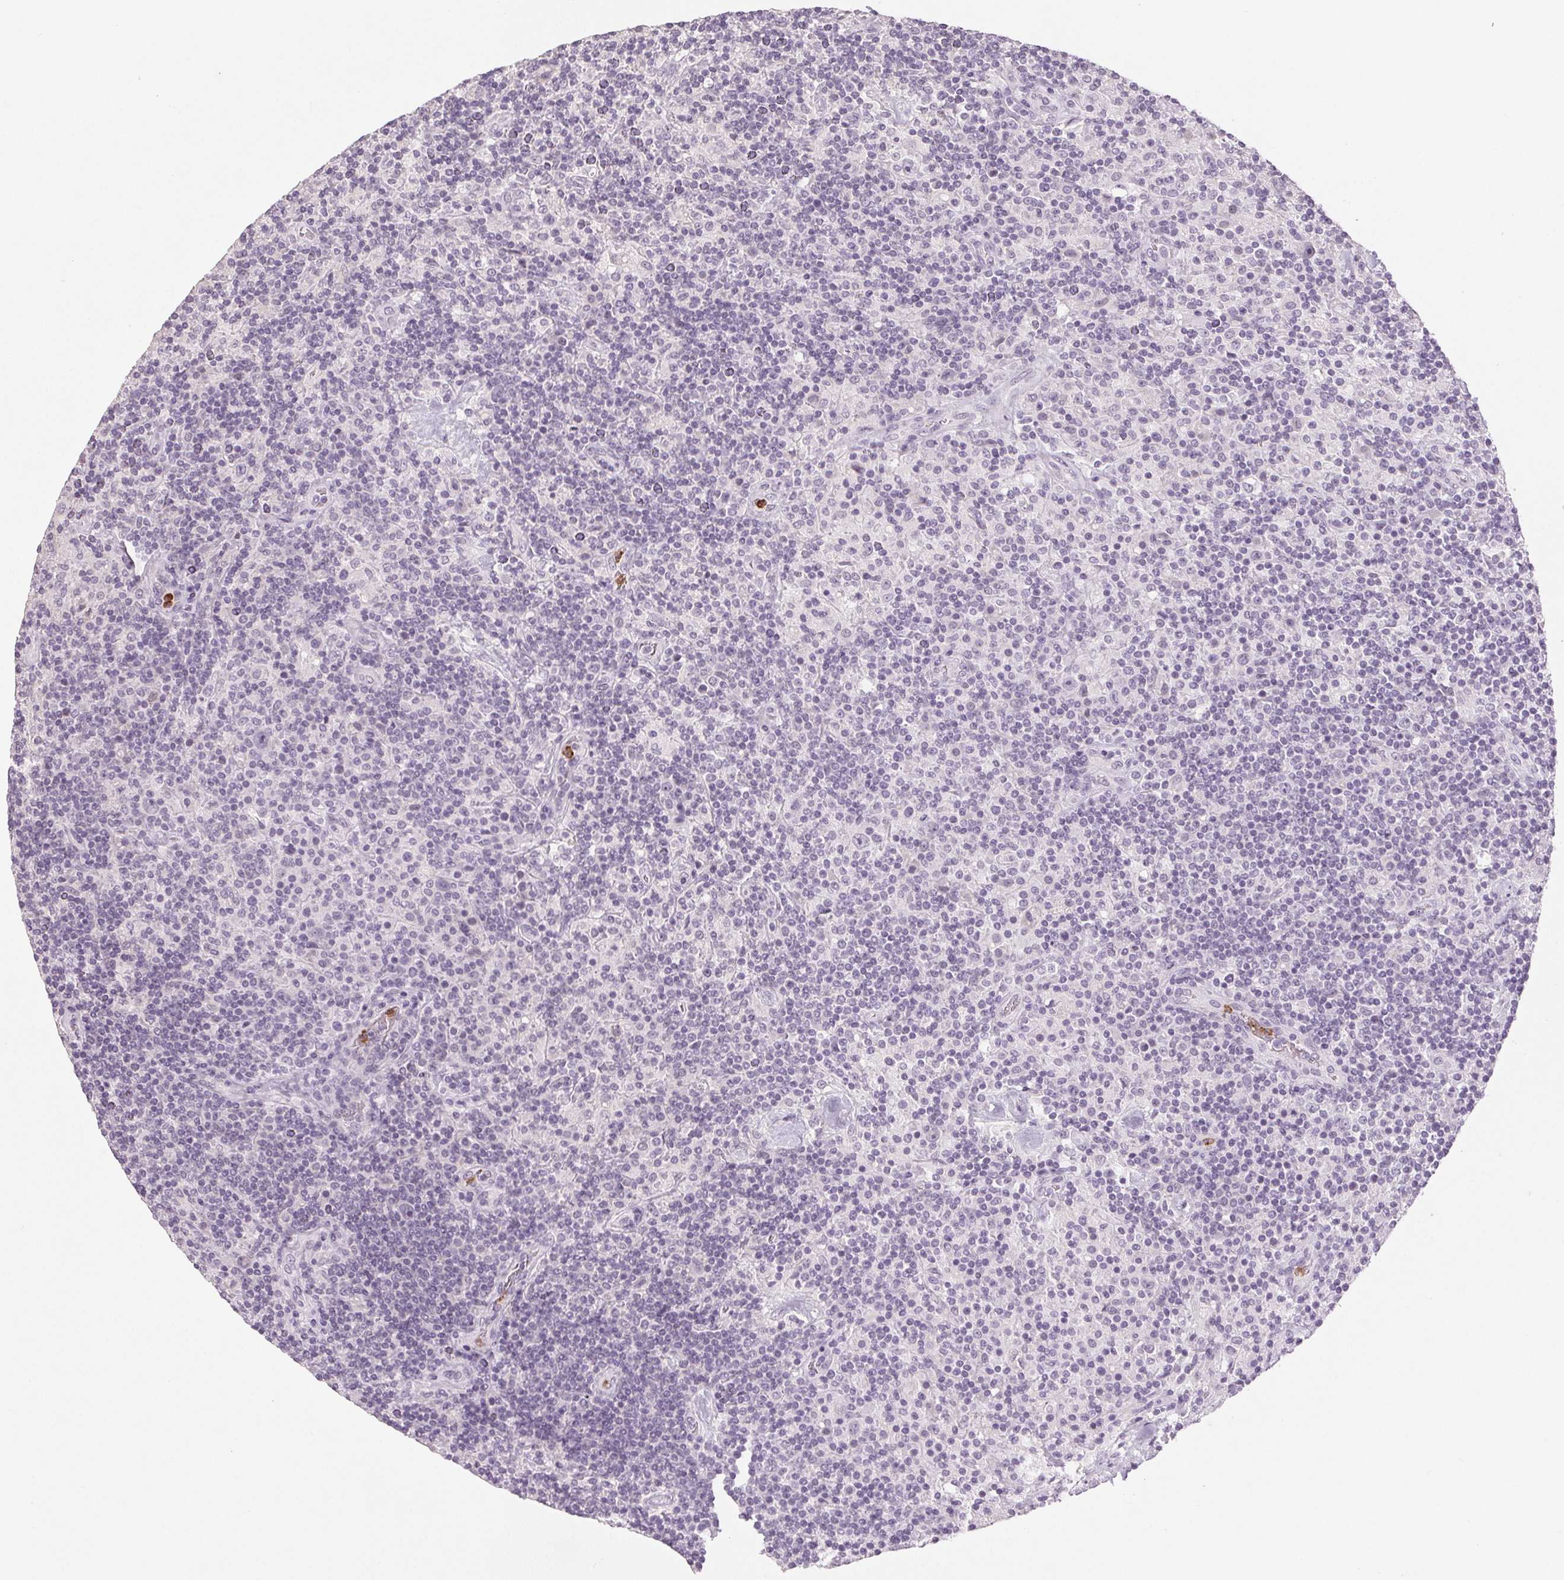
{"staining": {"intensity": "negative", "quantity": "none", "location": "none"}, "tissue": "lymphoma", "cell_type": "Tumor cells", "image_type": "cancer", "snomed": [{"axis": "morphology", "description": "Hodgkin's disease, NOS"}, {"axis": "topography", "description": "Lymph node"}], "caption": "Immunohistochemistry of Hodgkin's disease shows no positivity in tumor cells. (DAB immunohistochemistry (IHC), high magnification).", "gene": "LTF", "patient": {"sex": "male", "age": 70}}